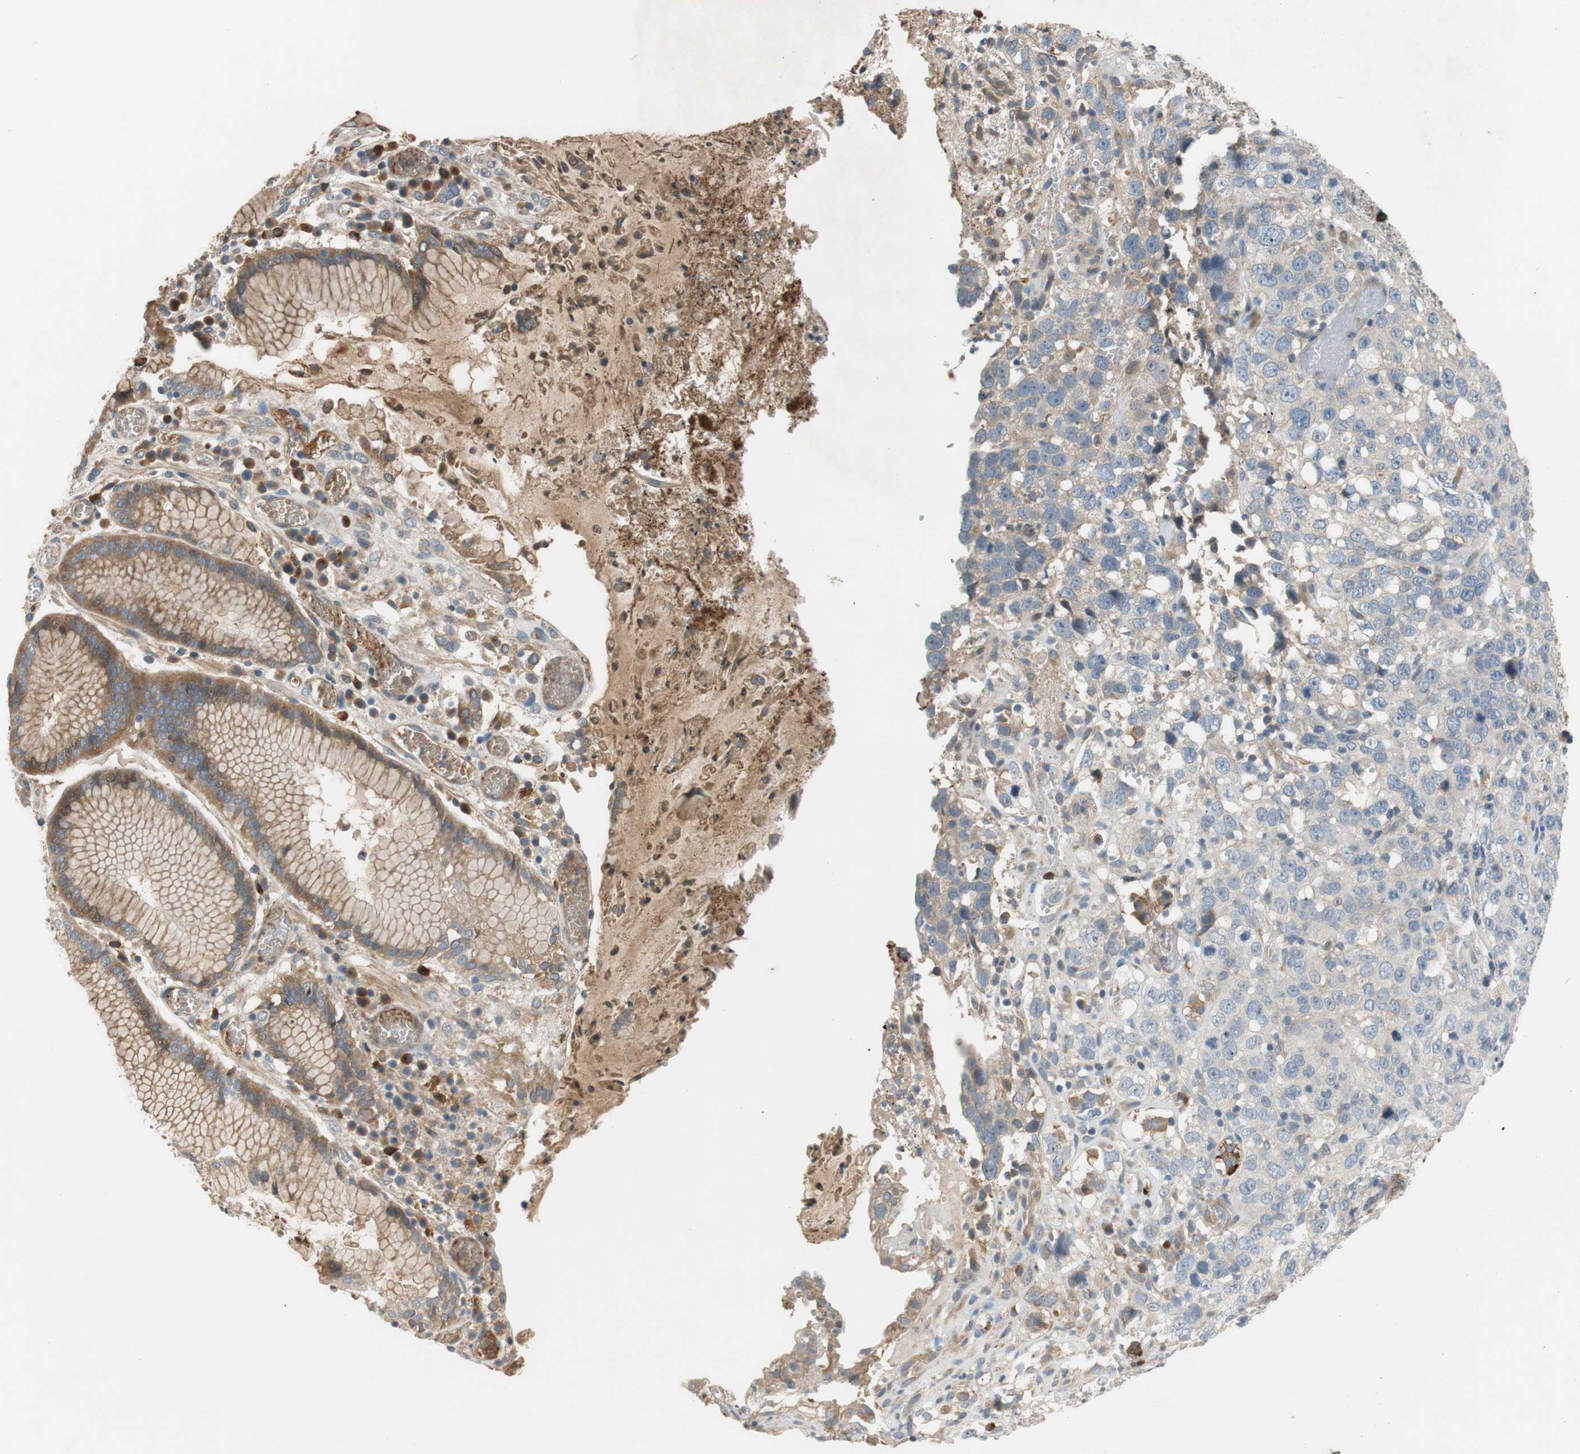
{"staining": {"intensity": "moderate", "quantity": ">75%", "location": "cytoplasmic/membranous"}, "tissue": "stomach cancer", "cell_type": "Tumor cells", "image_type": "cancer", "snomed": [{"axis": "morphology", "description": "Normal tissue, NOS"}, {"axis": "morphology", "description": "Adenocarcinoma, NOS"}, {"axis": "topography", "description": "Stomach"}], "caption": "Immunohistochemical staining of human stomach adenocarcinoma demonstrates medium levels of moderate cytoplasmic/membranous expression in about >75% of tumor cells.", "gene": "C4A", "patient": {"sex": "male", "age": 48}}